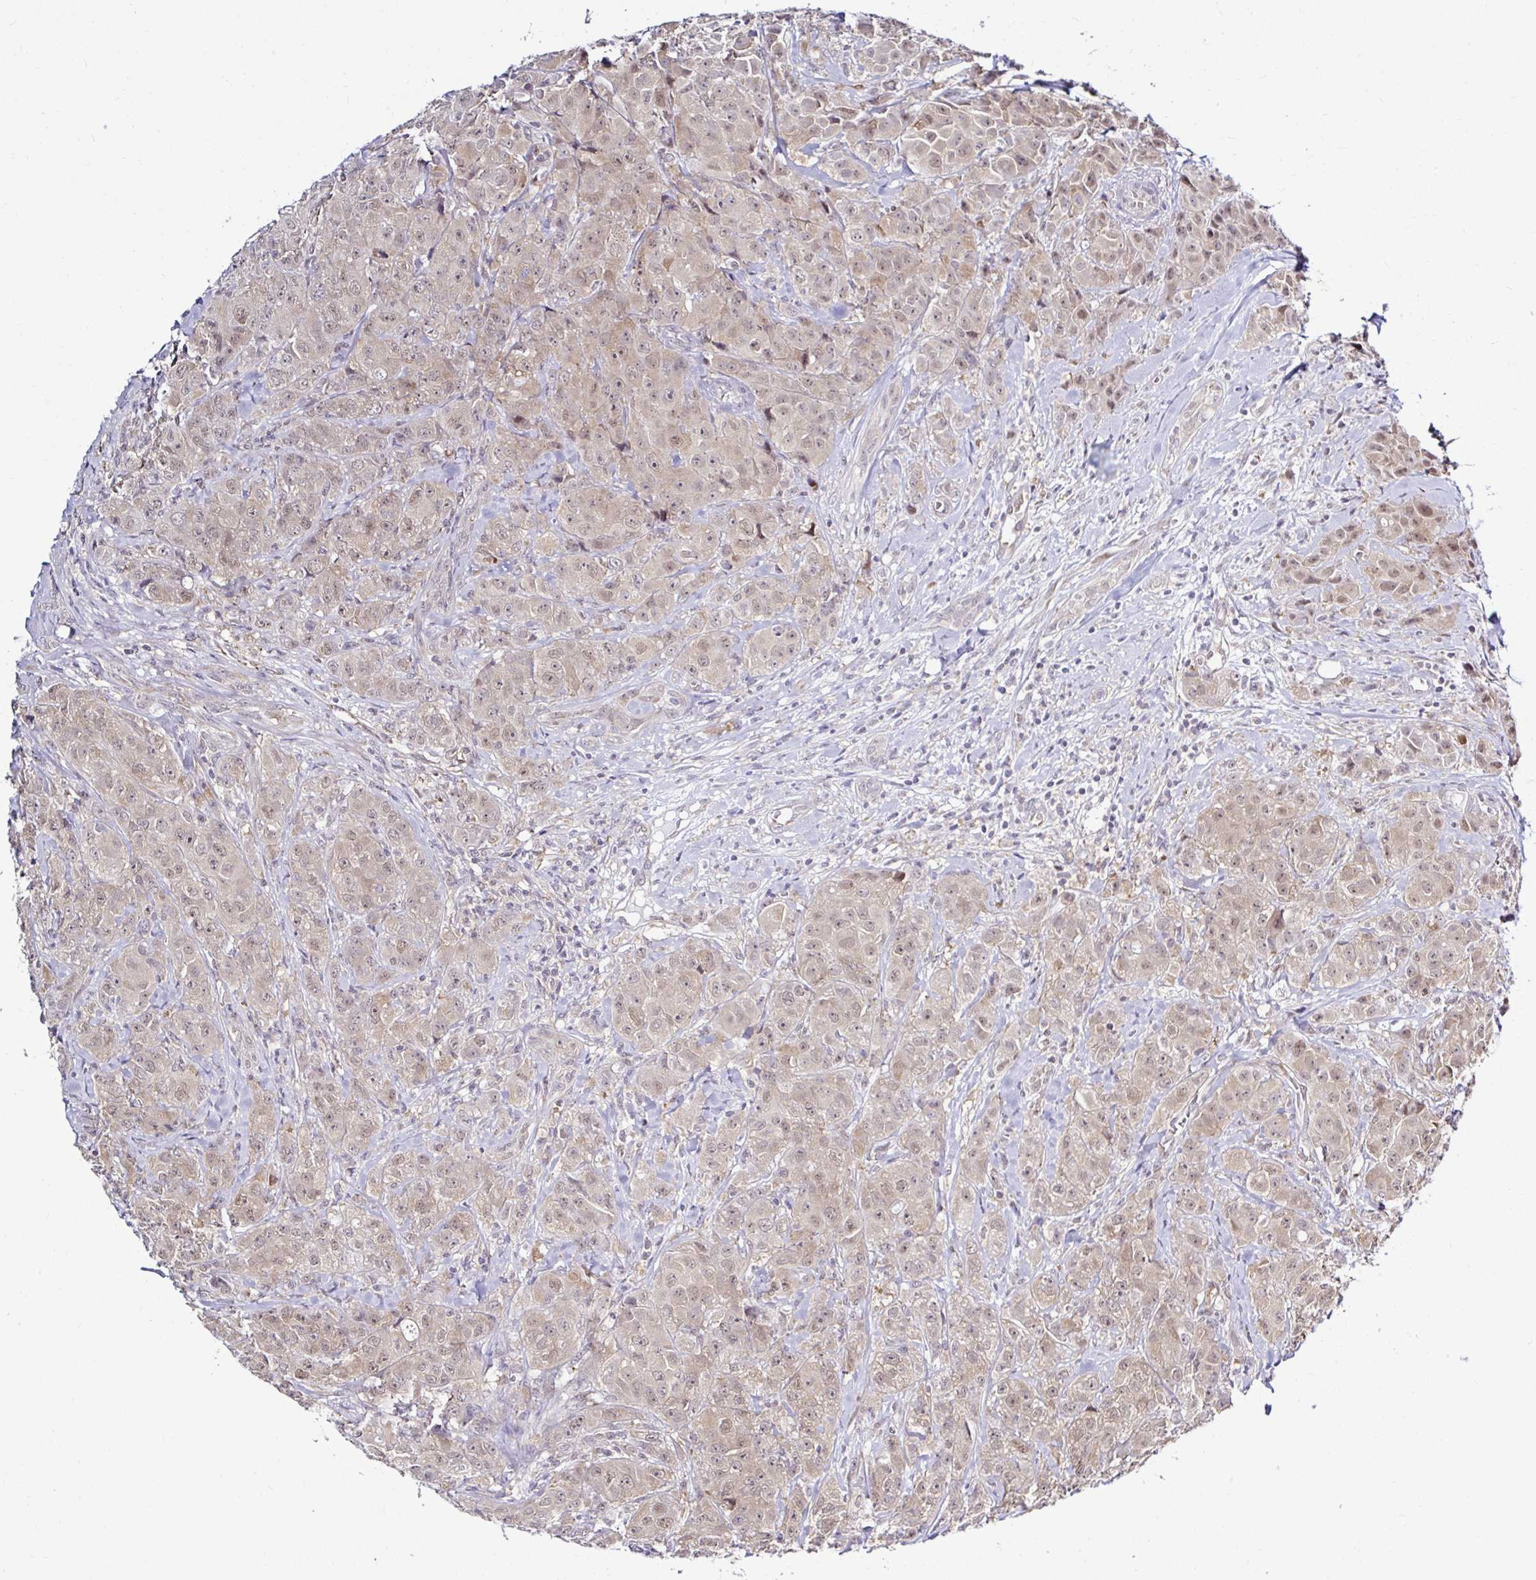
{"staining": {"intensity": "weak", "quantity": ">75%", "location": "nuclear"}, "tissue": "breast cancer", "cell_type": "Tumor cells", "image_type": "cancer", "snomed": [{"axis": "morphology", "description": "Normal tissue, NOS"}, {"axis": "morphology", "description": "Duct carcinoma"}, {"axis": "topography", "description": "Breast"}], "caption": "Breast intraductal carcinoma tissue displays weak nuclear positivity in approximately >75% of tumor cells", "gene": "PSMD3", "patient": {"sex": "female", "age": 43}}